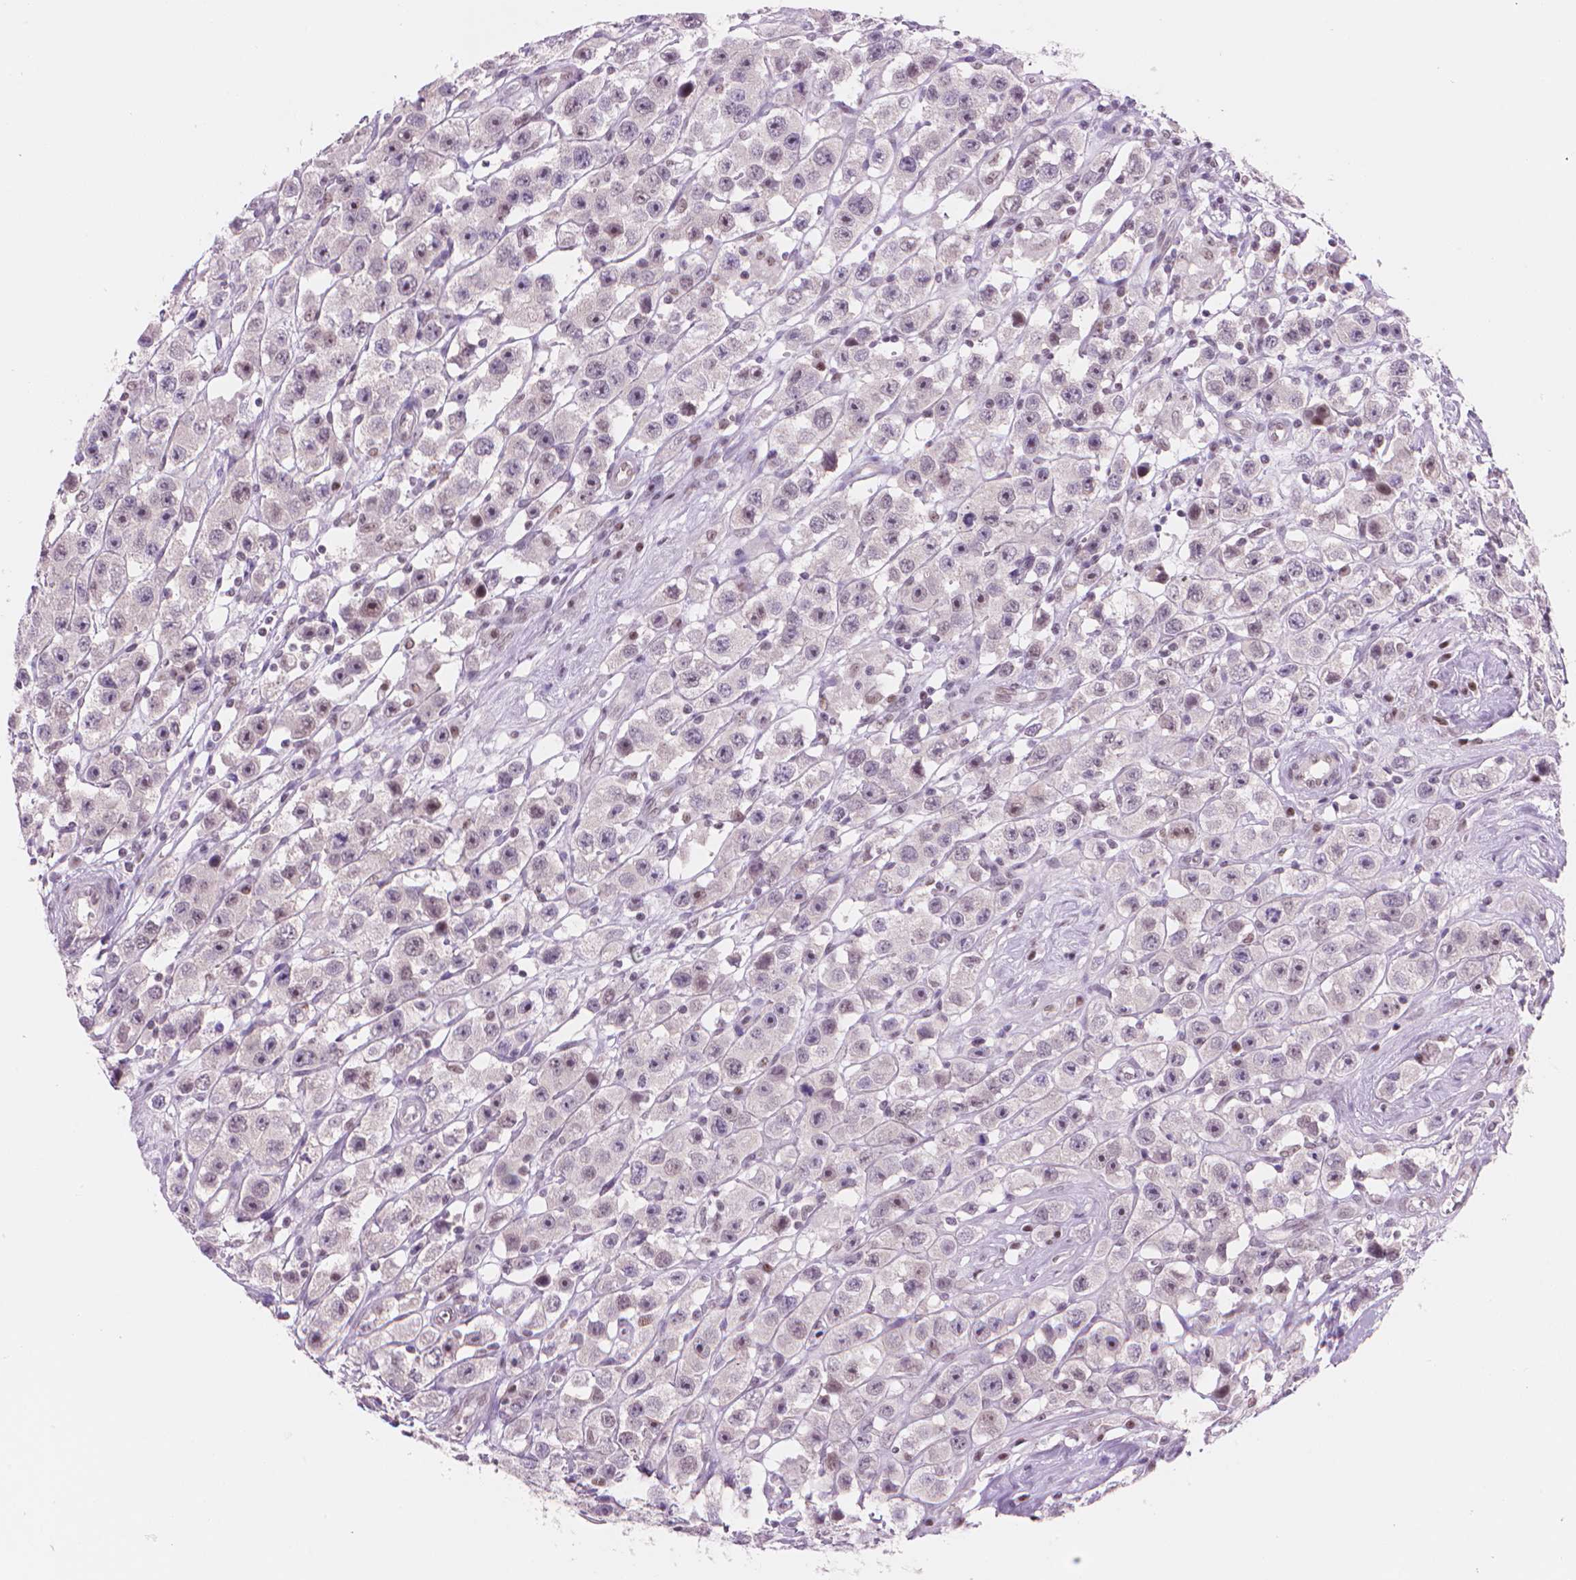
{"staining": {"intensity": "negative", "quantity": "none", "location": "none"}, "tissue": "testis cancer", "cell_type": "Tumor cells", "image_type": "cancer", "snomed": [{"axis": "morphology", "description": "Seminoma, NOS"}, {"axis": "topography", "description": "Testis"}], "caption": "Tumor cells show no significant protein expression in seminoma (testis).", "gene": "POLR3D", "patient": {"sex": "male", "age": 45}}